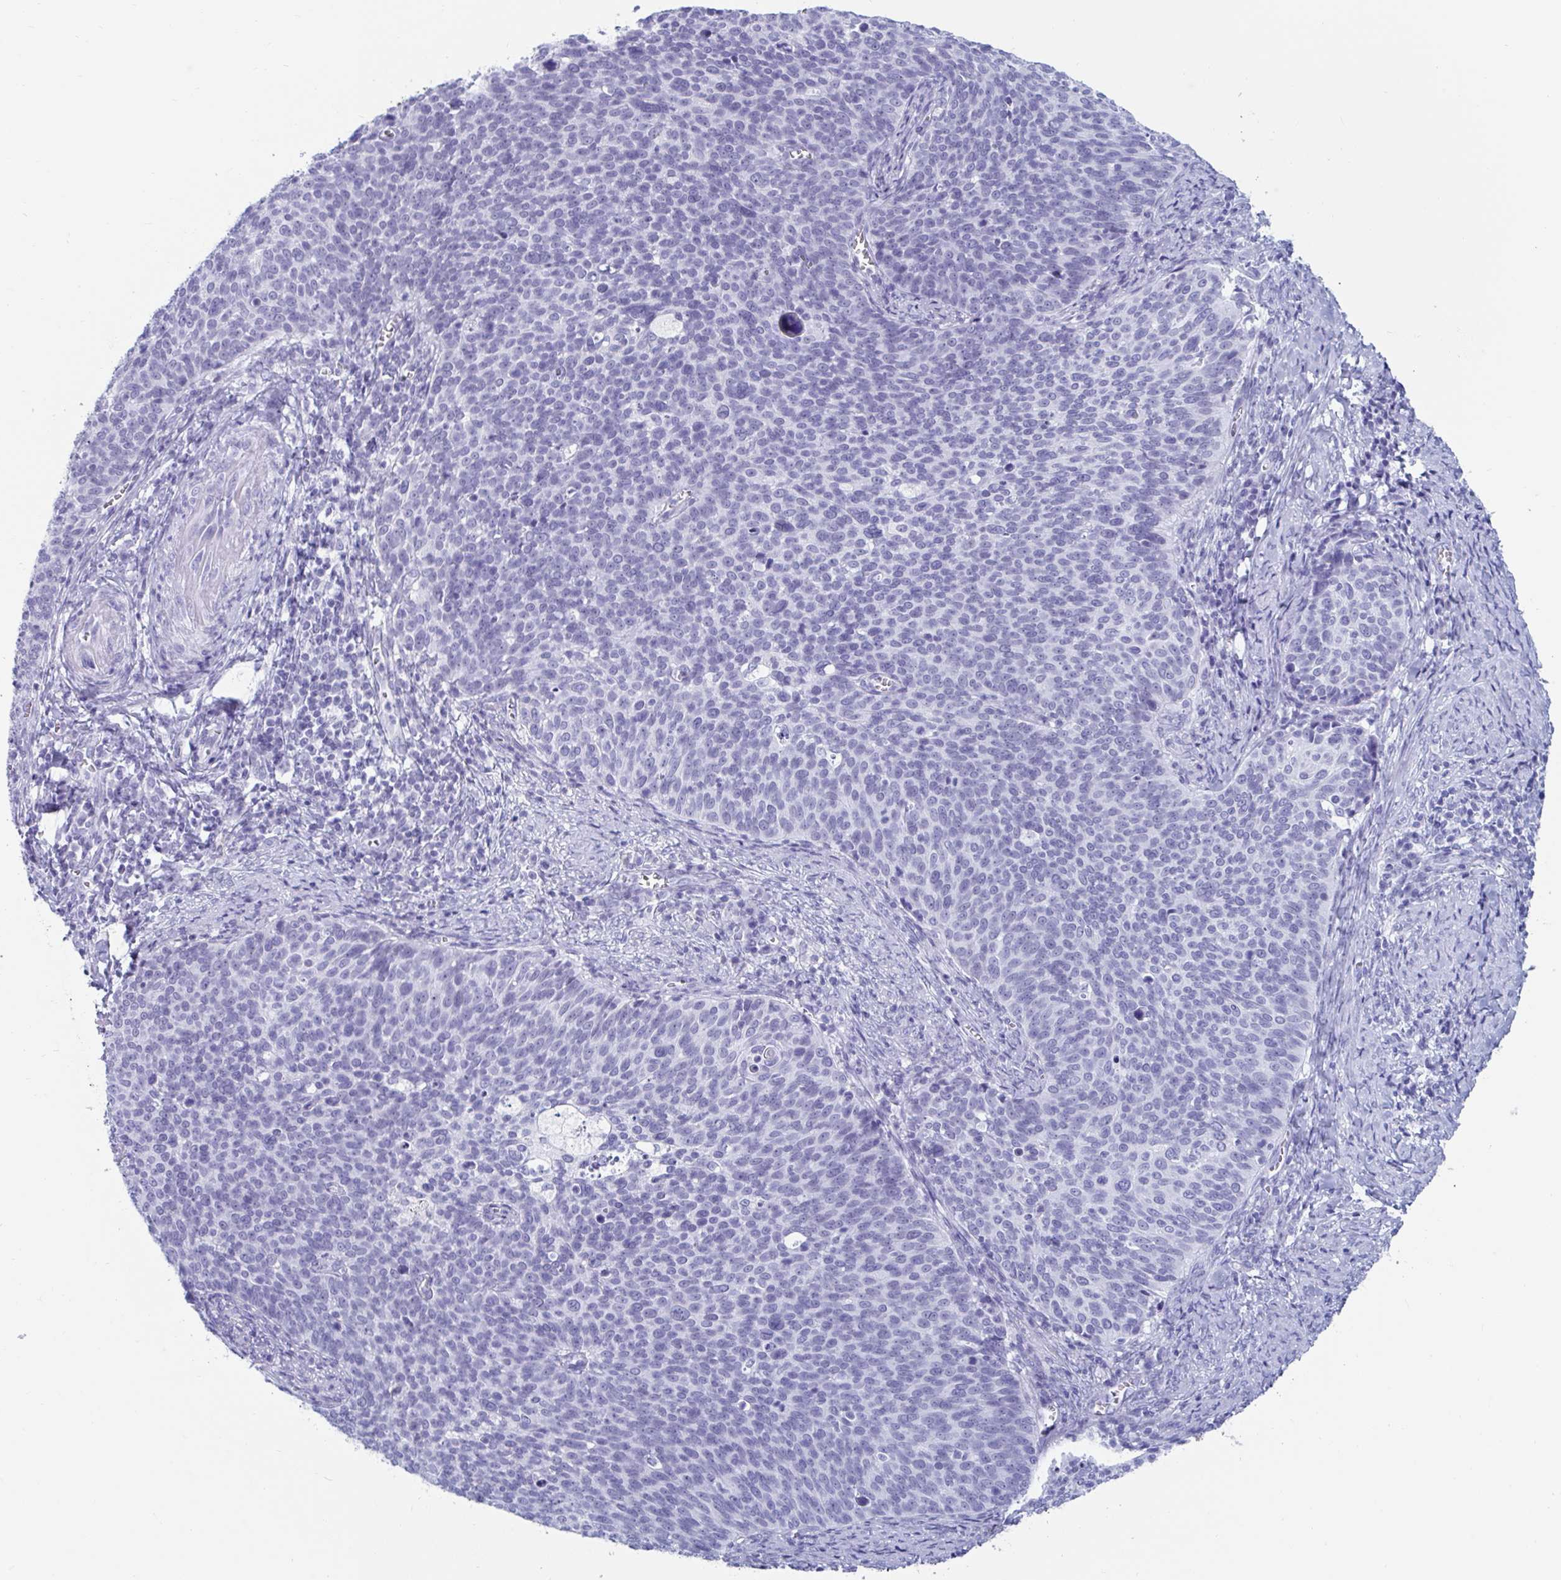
{"staining": {"intensity": "negative", "quantity": "none", "location": "none"}, "tissue": "cervical cancer", "cell_type": "Tumor cells", "image_type": "cancer", "snomed": [{"axis": "morphology", "description": "Normal tissue, NOS"}, {"axis": "morphology", "description": "Squamous cell carcinoma, NOS"}, {"axis": "topography", "description": "Cervix"}], "caption": "The image displays no significant positivity in tumor cells of cervical cancer. The staining is performed using DAB brown chromogen with nuclei counter-stained in using hematoxylin.", "gene": "GKN2", "patient": {"sex": "female", "age": 39}}